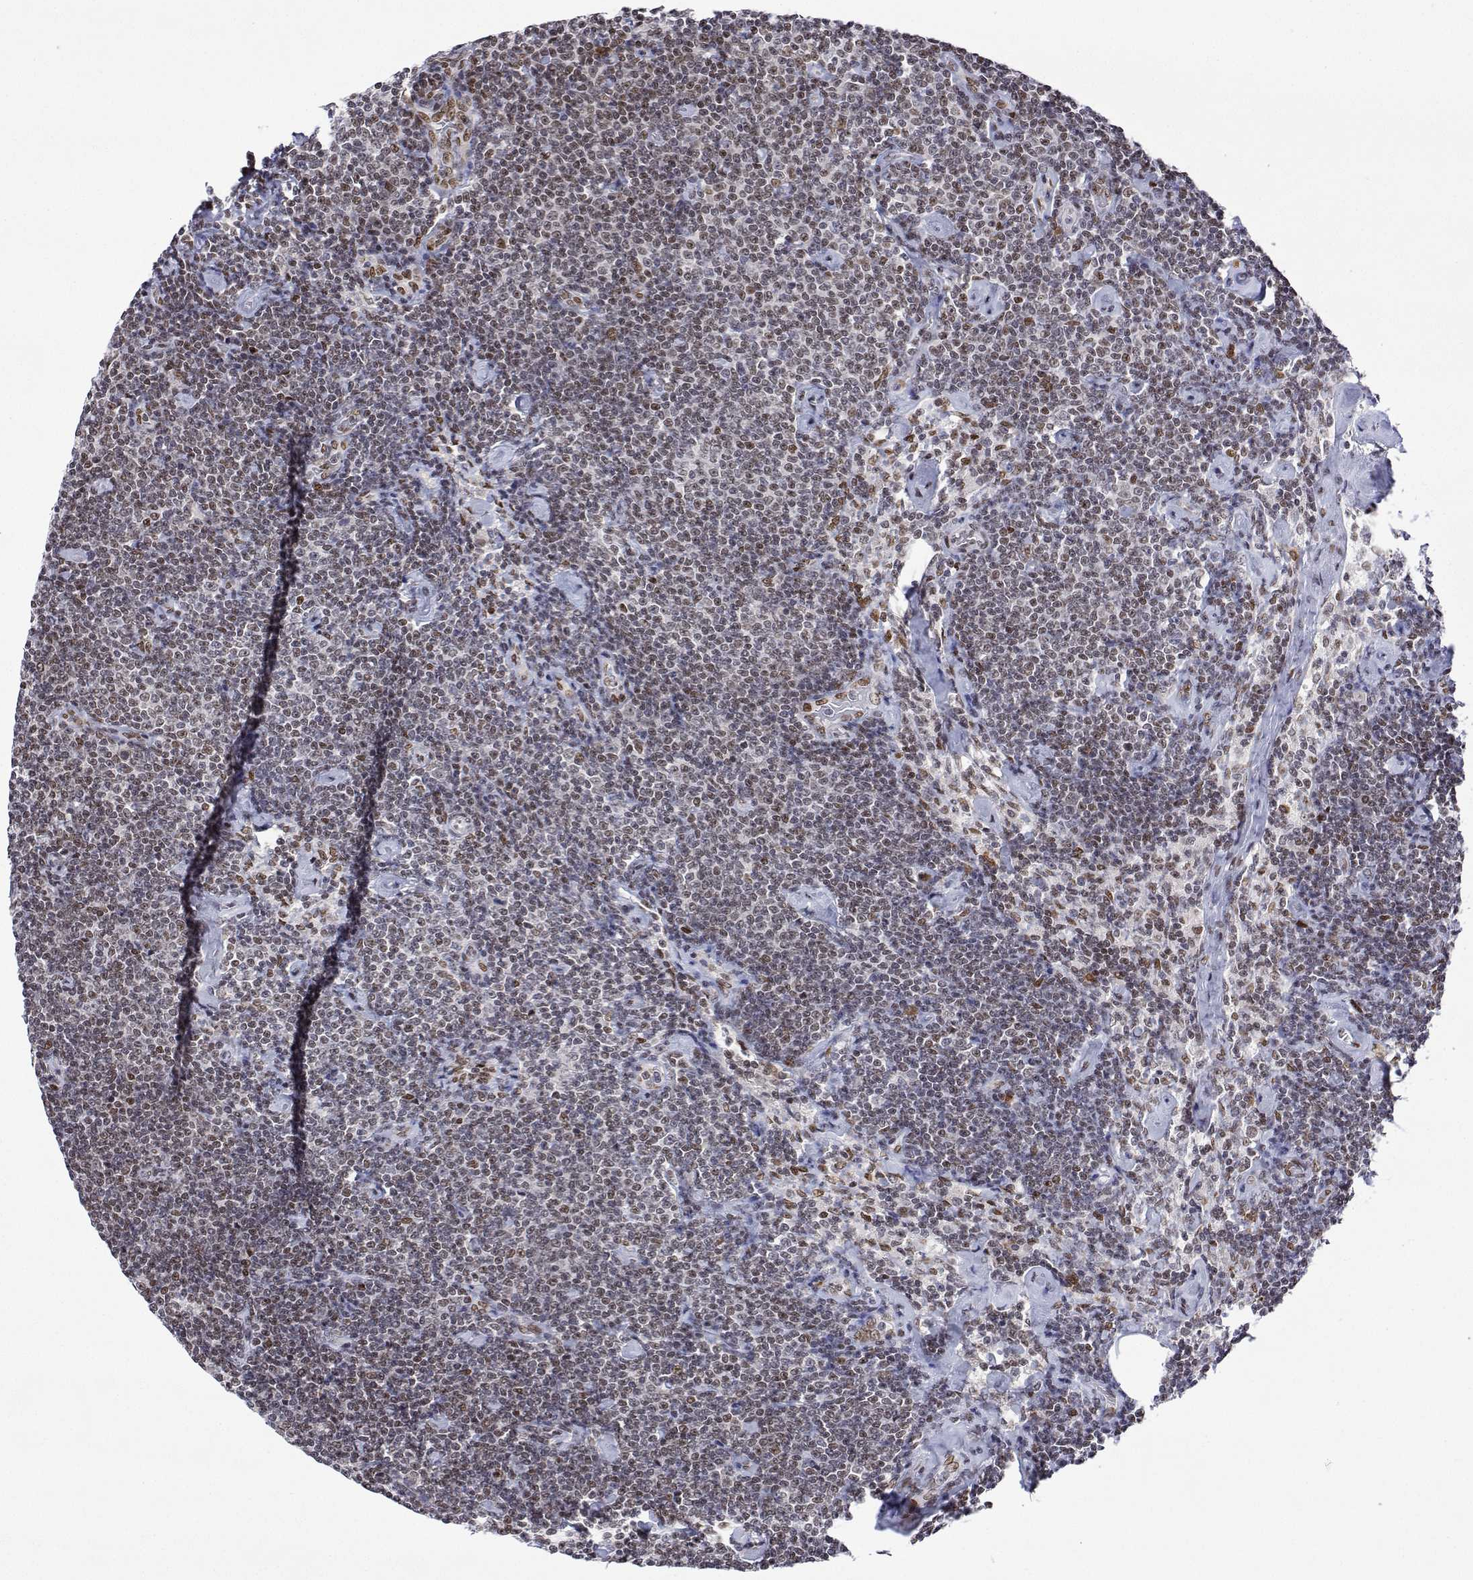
{"staining": {"intensity": "moderate", "quantity": "25%-75%", "location": "nuclear"}, "tissue": "lymphoma", "cell_type": "Tumor cells", "image_type": "cancer", "snomed": [{"axis": "morphology", "description": "Malignant lymphoma, non-Hodgkin's type, Low grade"}, {"axis": "topography", "description": "Lymph node"}], "caption": "Immunohistochemical staining of human malignant lymphoma, non-Hodgkin's type (low-grade) reveals medium levels of moderate nuclear expression in about 25%-75% of tumor cells.", "gene": "XPC", "patient": {"sex": "male", "age": 81}}